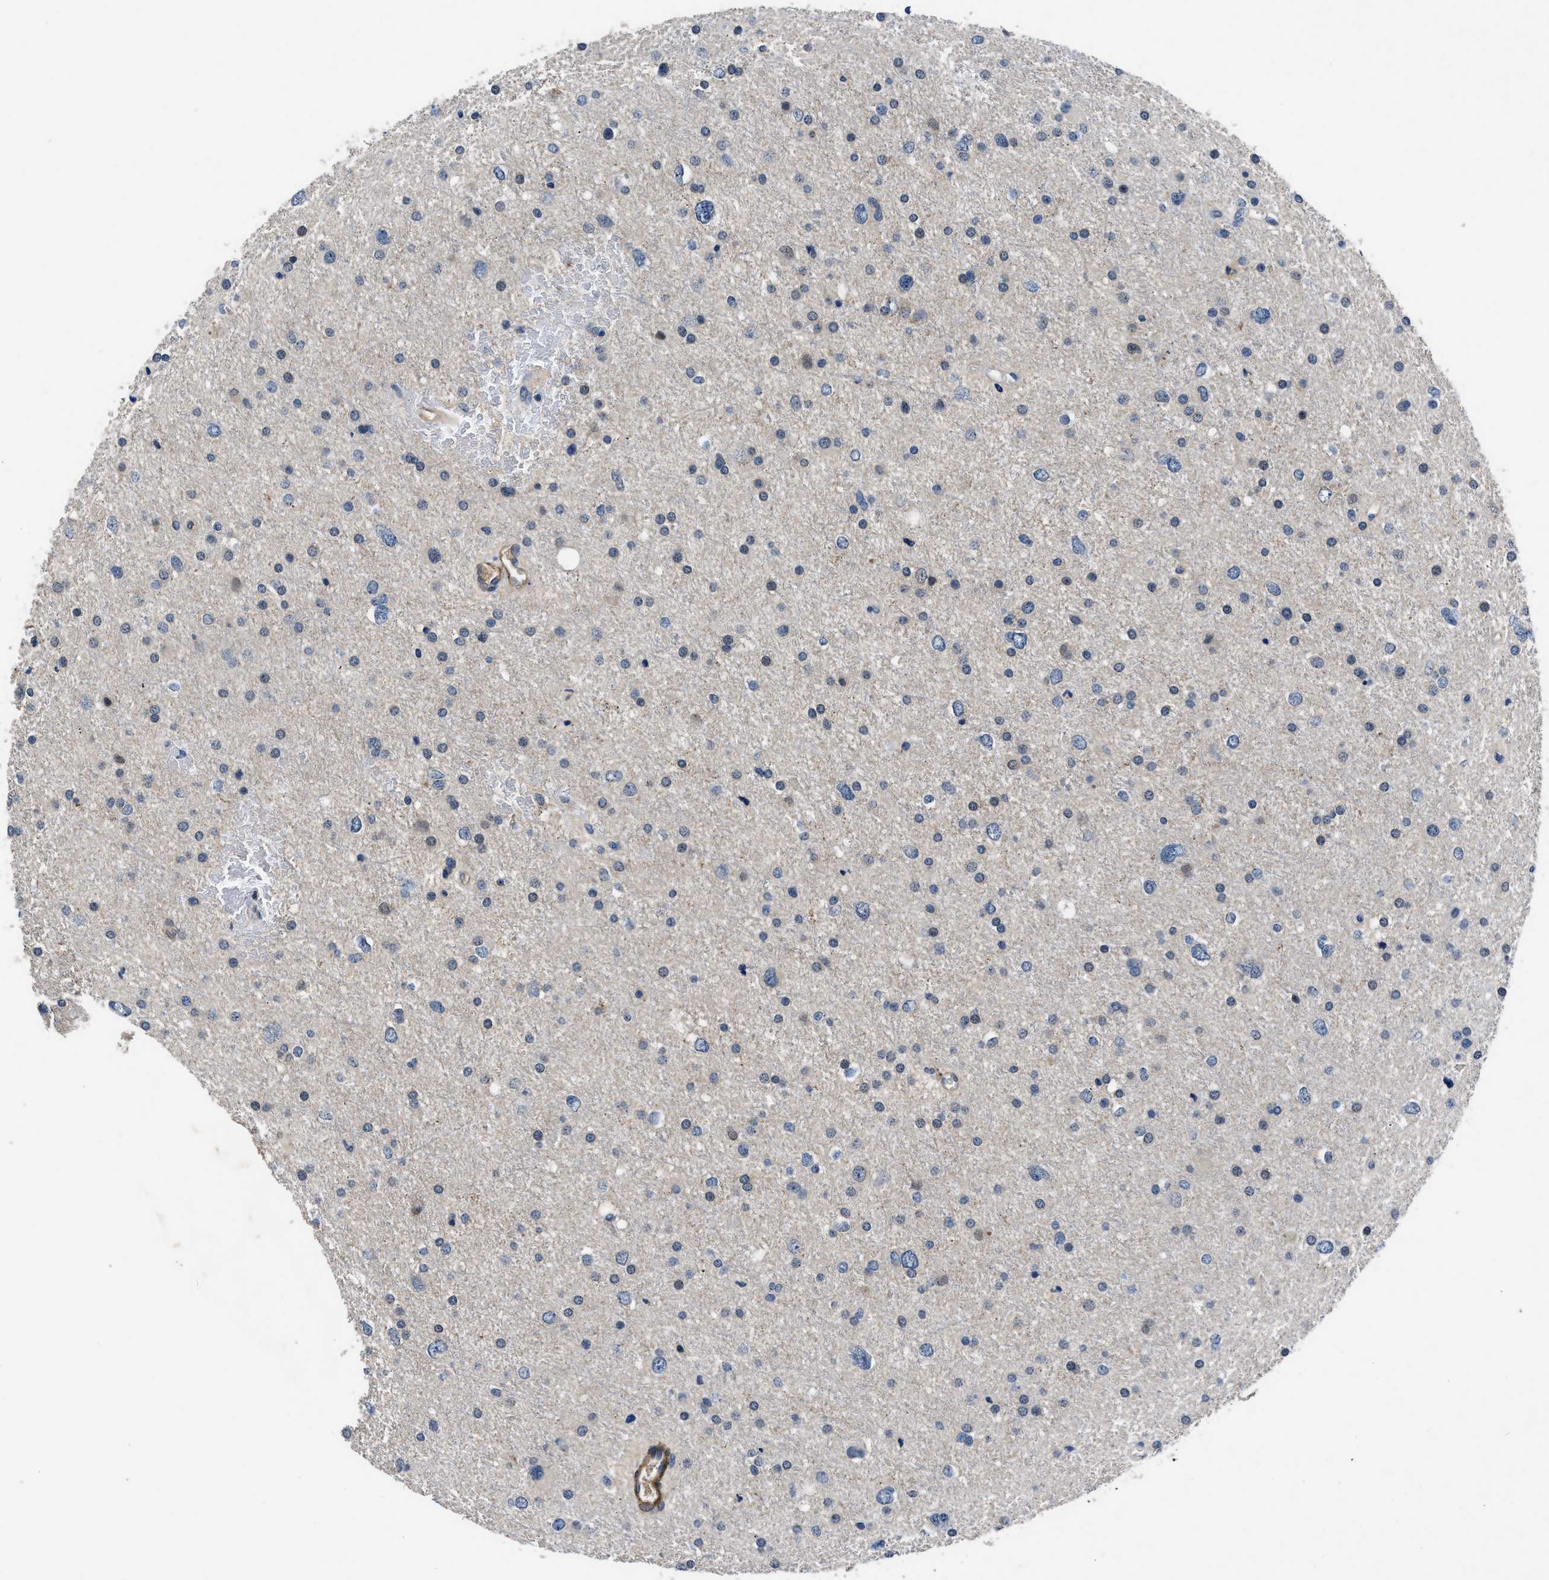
{"staining": {"intensity": "negative", "quantity": "none", "location": "none"}, "tissue": "glioma", "cell_type": "Tumor cells", "image_type": "cancer", "snomed": [{"axis": "morphology", "description": "Glioma, malignant, Low grade"}, {"axis": "topography", "description": "Brain"}], "caption": "Immunohistochemistry (IHC) histopathology image of glioma stained for a protein (brown), which demonstrates no staining in tumor cells.", "gene": "LANCL2", "patient": {"sex": "female", "age": 37}}